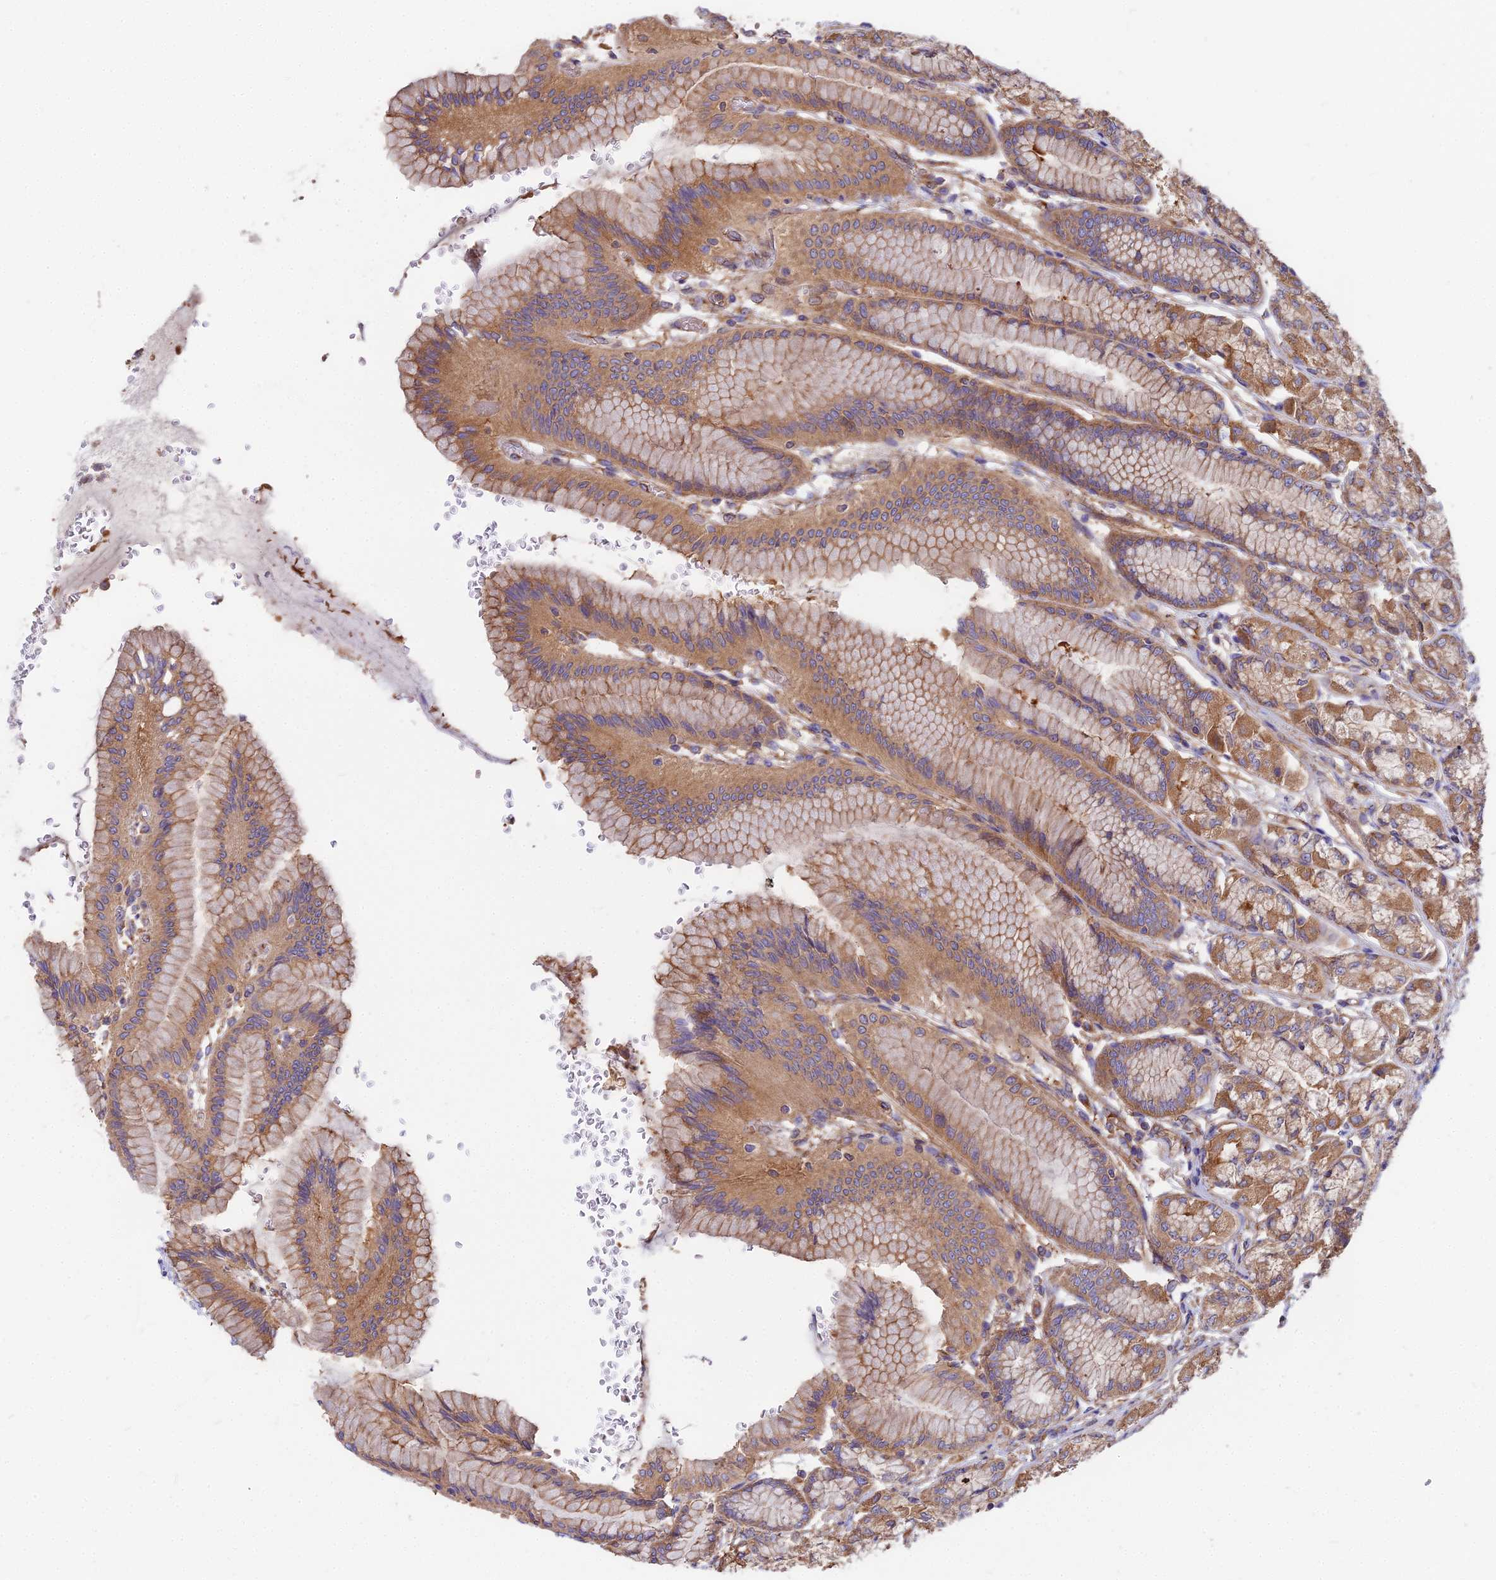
{"staining": {"intensity": "strong", "quantity": ">75%", "location": "cytoplasmic/membranous"}, "tissue": "stomach", "cell_type": "Glandular cells", "image_type": "normal", "snomed": [{"axis": "morphology", "description": "Normal tissue, NOS"}, {"axis": "morphology", "description": "Adenocarcinoma, NOS"}, {"axis": "morphology", "description": "Adenocarcinoma, High grade"}, {"axis": "topography", "description": "Stomach, upper"}, {"axis": "topography", "description": "Stomach"}], "caption": "Strong cytoplasmic/membranous staining is seen in about >75% of glandular cells in benign stomach. (Stains: DAB (3,3'-diaminobenzidine) in brown, nuclei in blue, Microscopy: brightfield microscopy at high magnification).", "gene": "DCTN3", "patient": {"sex": "female", "age": 65}}